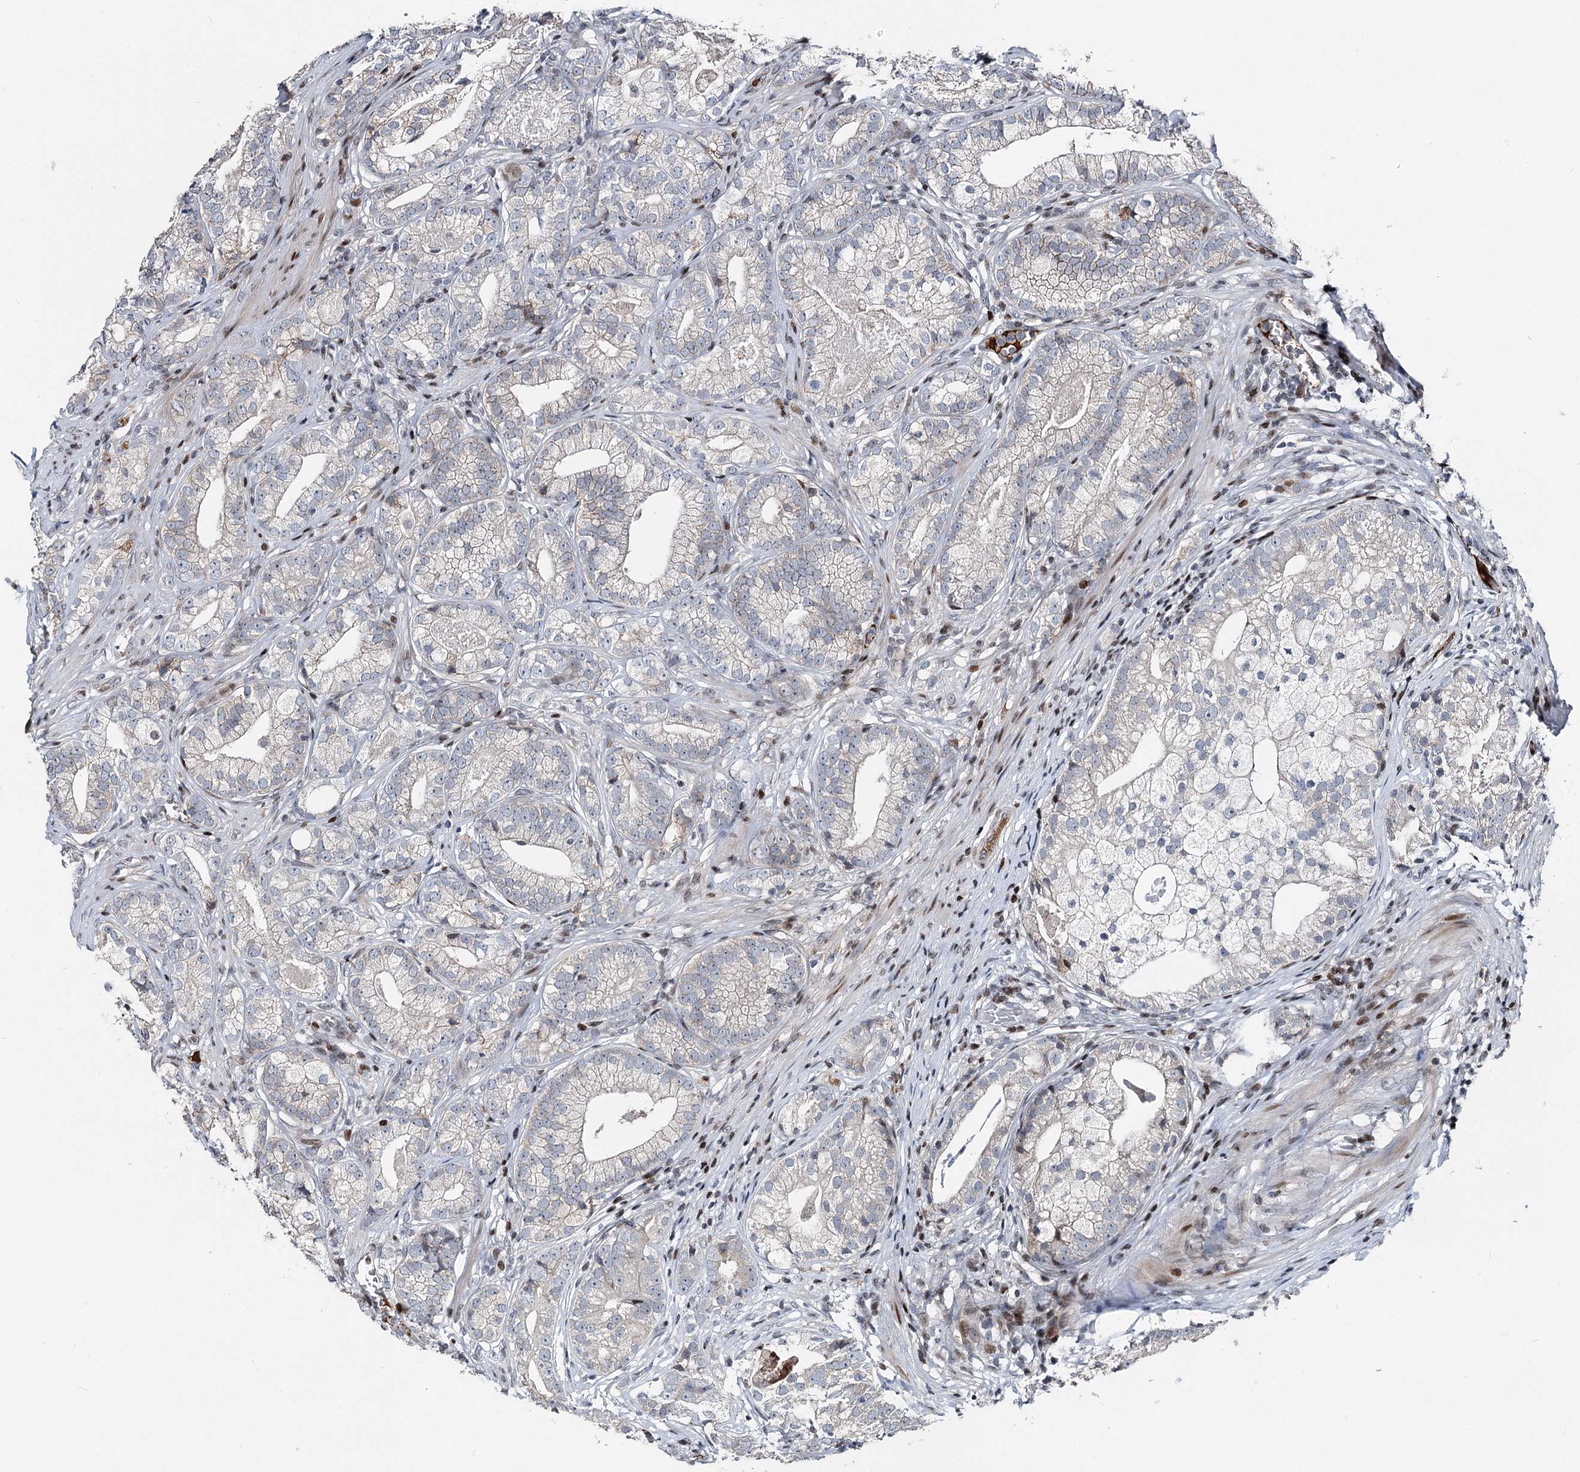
{"staining": {"intensity": "negative", "quantity": "none", "location": "none"}, "tissue": "prostate cancer", "cell_type": "Tumor cells", "image_type": "cancer", "snomed": [{"axis": "morphology", "description": "Adenocarcinoma, High grade"}, {"axis": "topography", "description": "Prostate"}], "caption": "Prostate cancer (high-grade adenocarcinoma) was stained to show a protein in brown. There is no significant expression in tumor cells. The staining is performed using DAB (3,3'-diaminobenzidine) brown chromogen with nuclei counter-stained in using hematoxylin.", "gene": "ITFG2", "patient": {"sex": "male", "age": 69}}